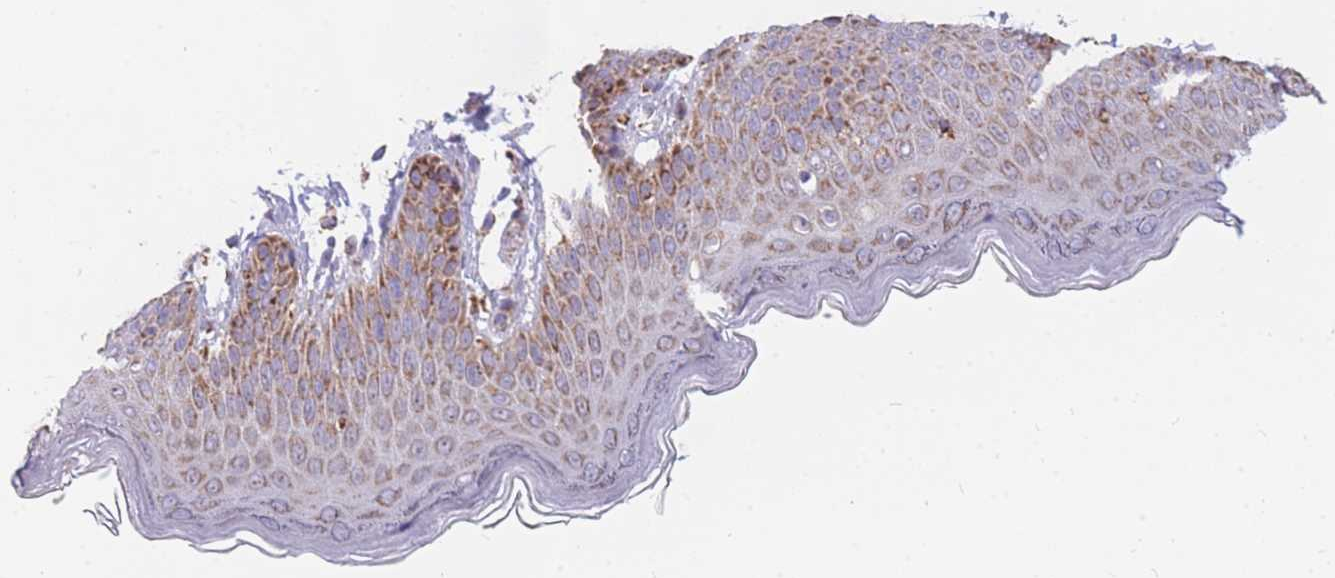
{"staining": {"intensity": "strong", "quantity": "25%-75%", "location": "cytoplasmic/membranous"}, "tissue": "skin", "cell_type": "Epidermal cells", "image_type": "normal", "snomed": [{"axis": "morphology", "description": "Normal tissue, NOS"}, {"axis": "topography", "description": "Anal"}], "caption": "The micrograph shows staining of normal skin, revealing strong cytoplasmic/membranous protein staining (brown color) within epidermal cells.", "gene": "DDX49", "patient": {"sex": "female", "age": 40}}